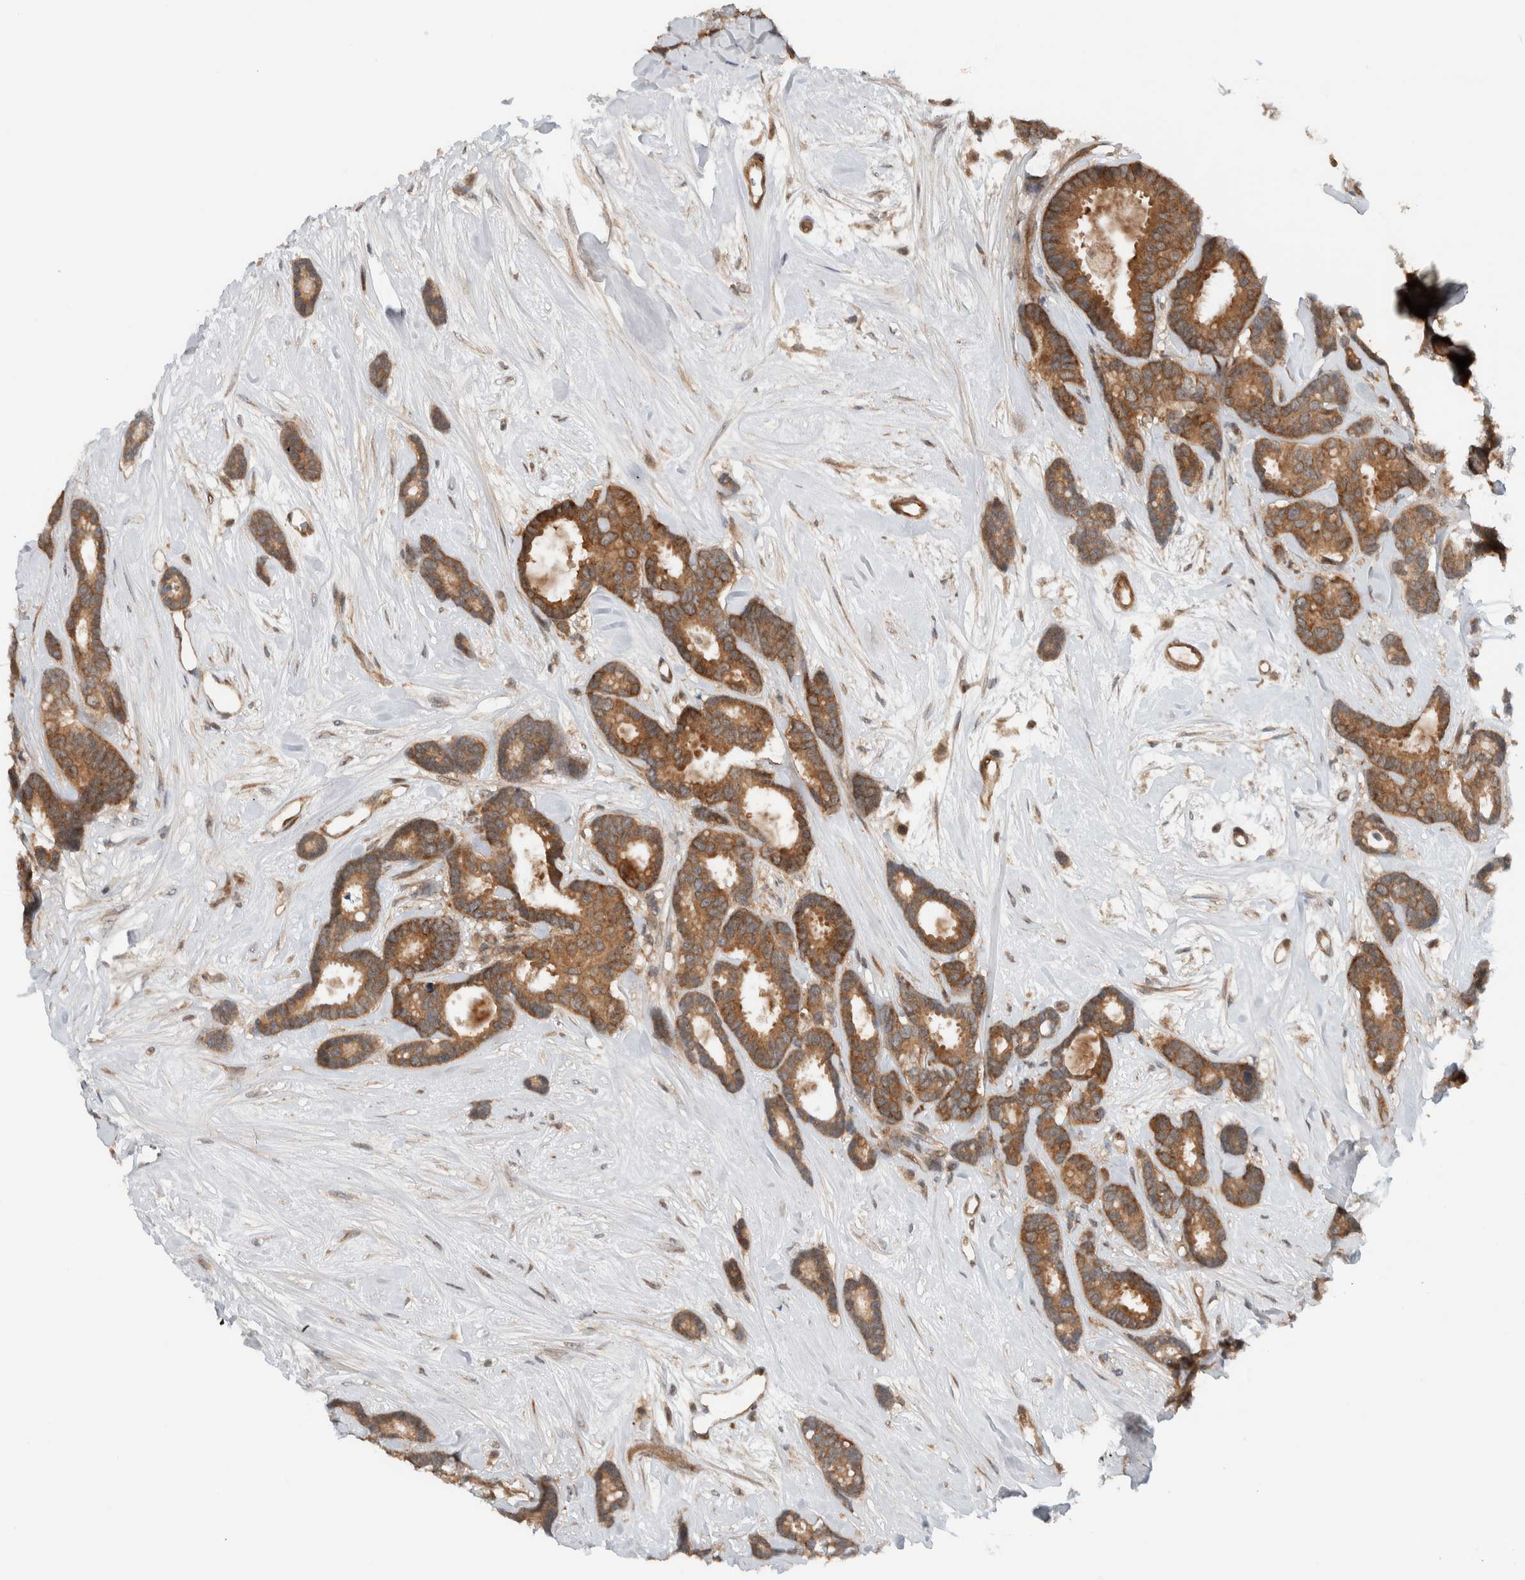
{"staining": {"intensity": "moderate", "quantity": ">75%", "location": "cytoplasmic/membranous"}, "tissue": "breast cancer", "cell_type": "Tumor cells", "image_type": "cancer", "snomed": [{"axis": "morphology", "description": "Duct carcinoma"}, {"axis": "topography", "description": "Breast"}], "caption": "Moderate cytoplasmic/membranous positivity is identified in approximately >75% of tumor cells in invasive ductal carcinoma (breast).", "gene": "KLHL6", "patient": {"sex": "female", "age": 87}}